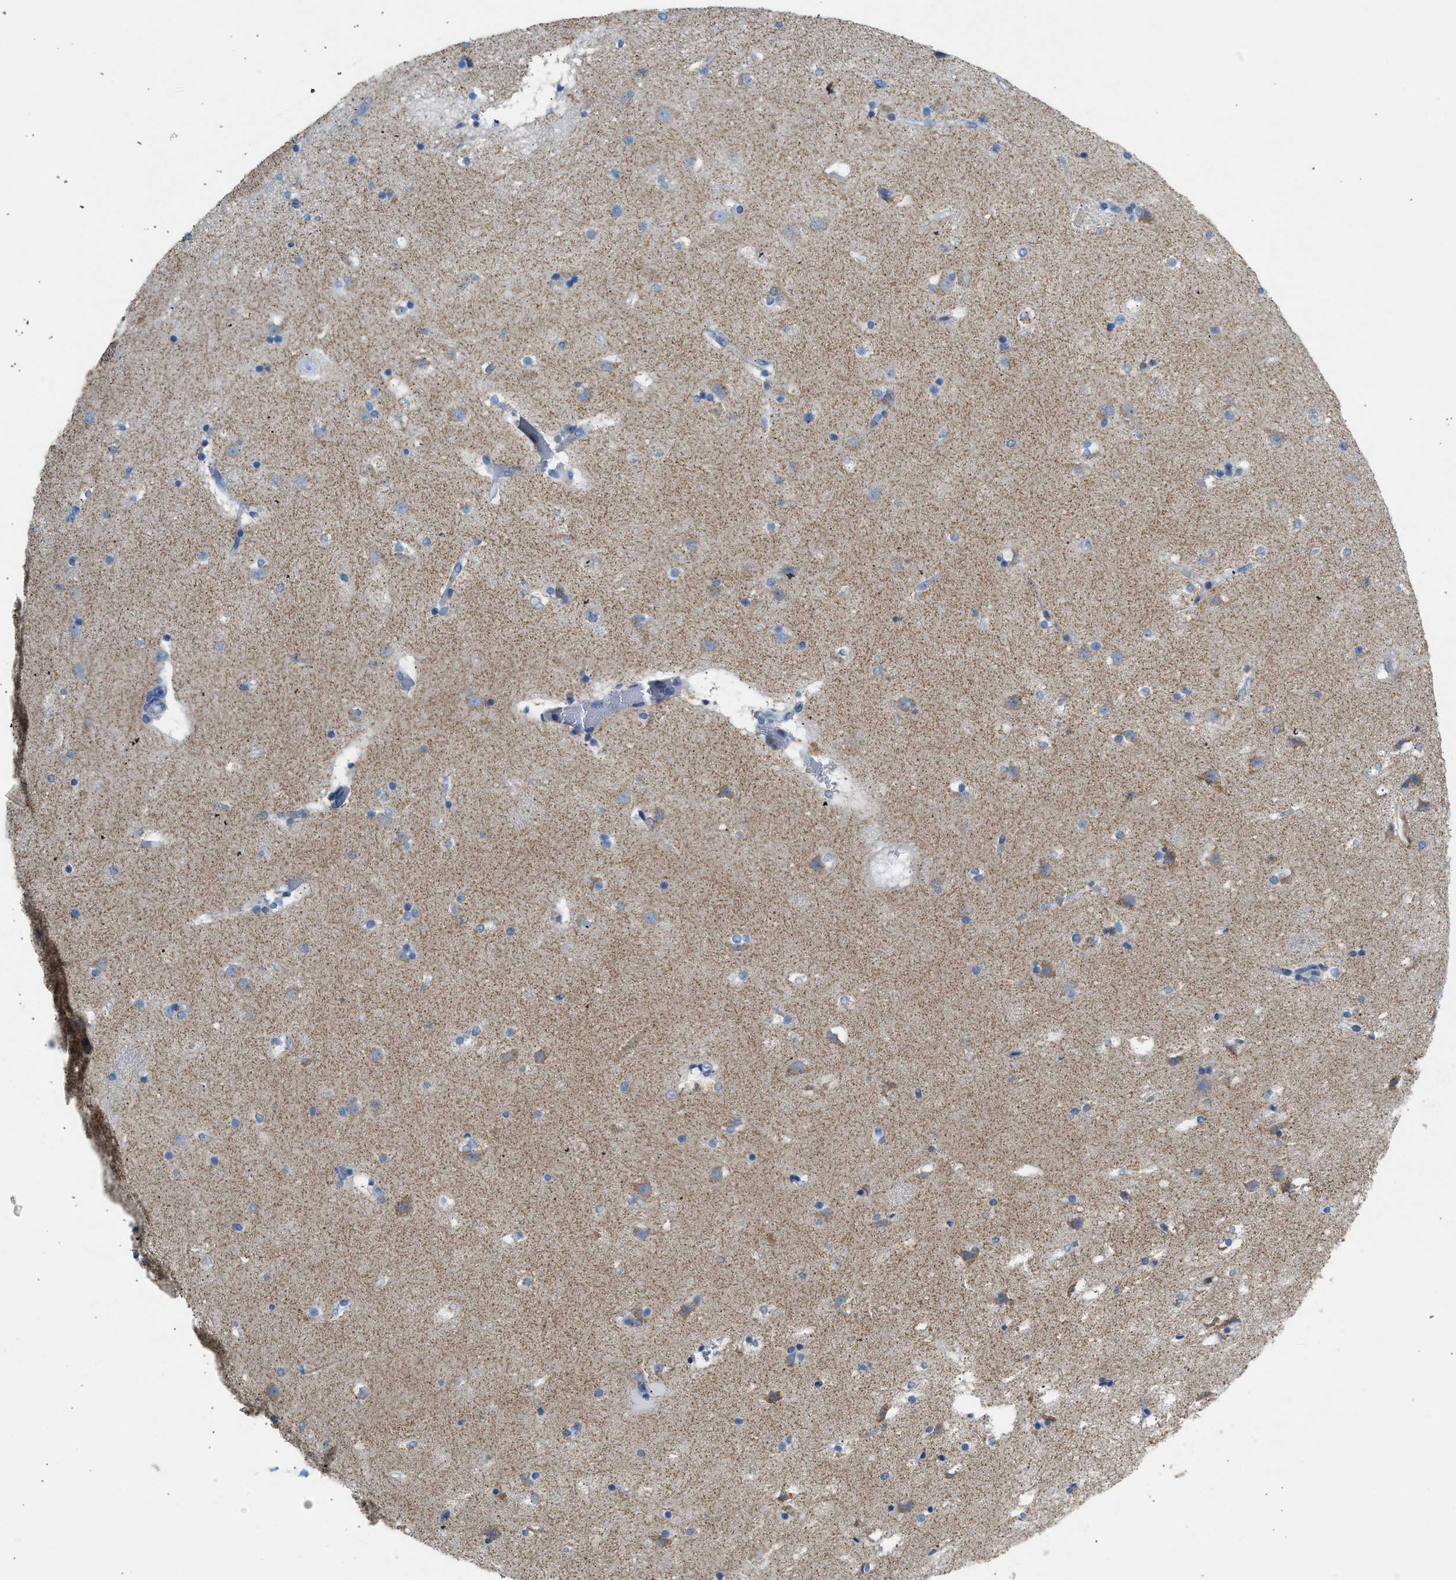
{"staining": {"intensity": "moderate", "quantity": "<25%", "location": "cytoplasmic/membranous"}, "tissue": "caudate", "cell_type": "Glial cells", "image_type": "normal", "snomed": [{"axis": "morphology", "description": "Normal tissue, NOS"}, {"axis": "topography", "description": "Lateral ventricle wall"}], "caption": "This image shows immunohistochemistry staining of normal caudate, with low moderate cytoplasmic/membranous expression in approximately <25% of glial cells.", "gene": "NDUFS8", "patient": {"sex": "male", "age": 45}}